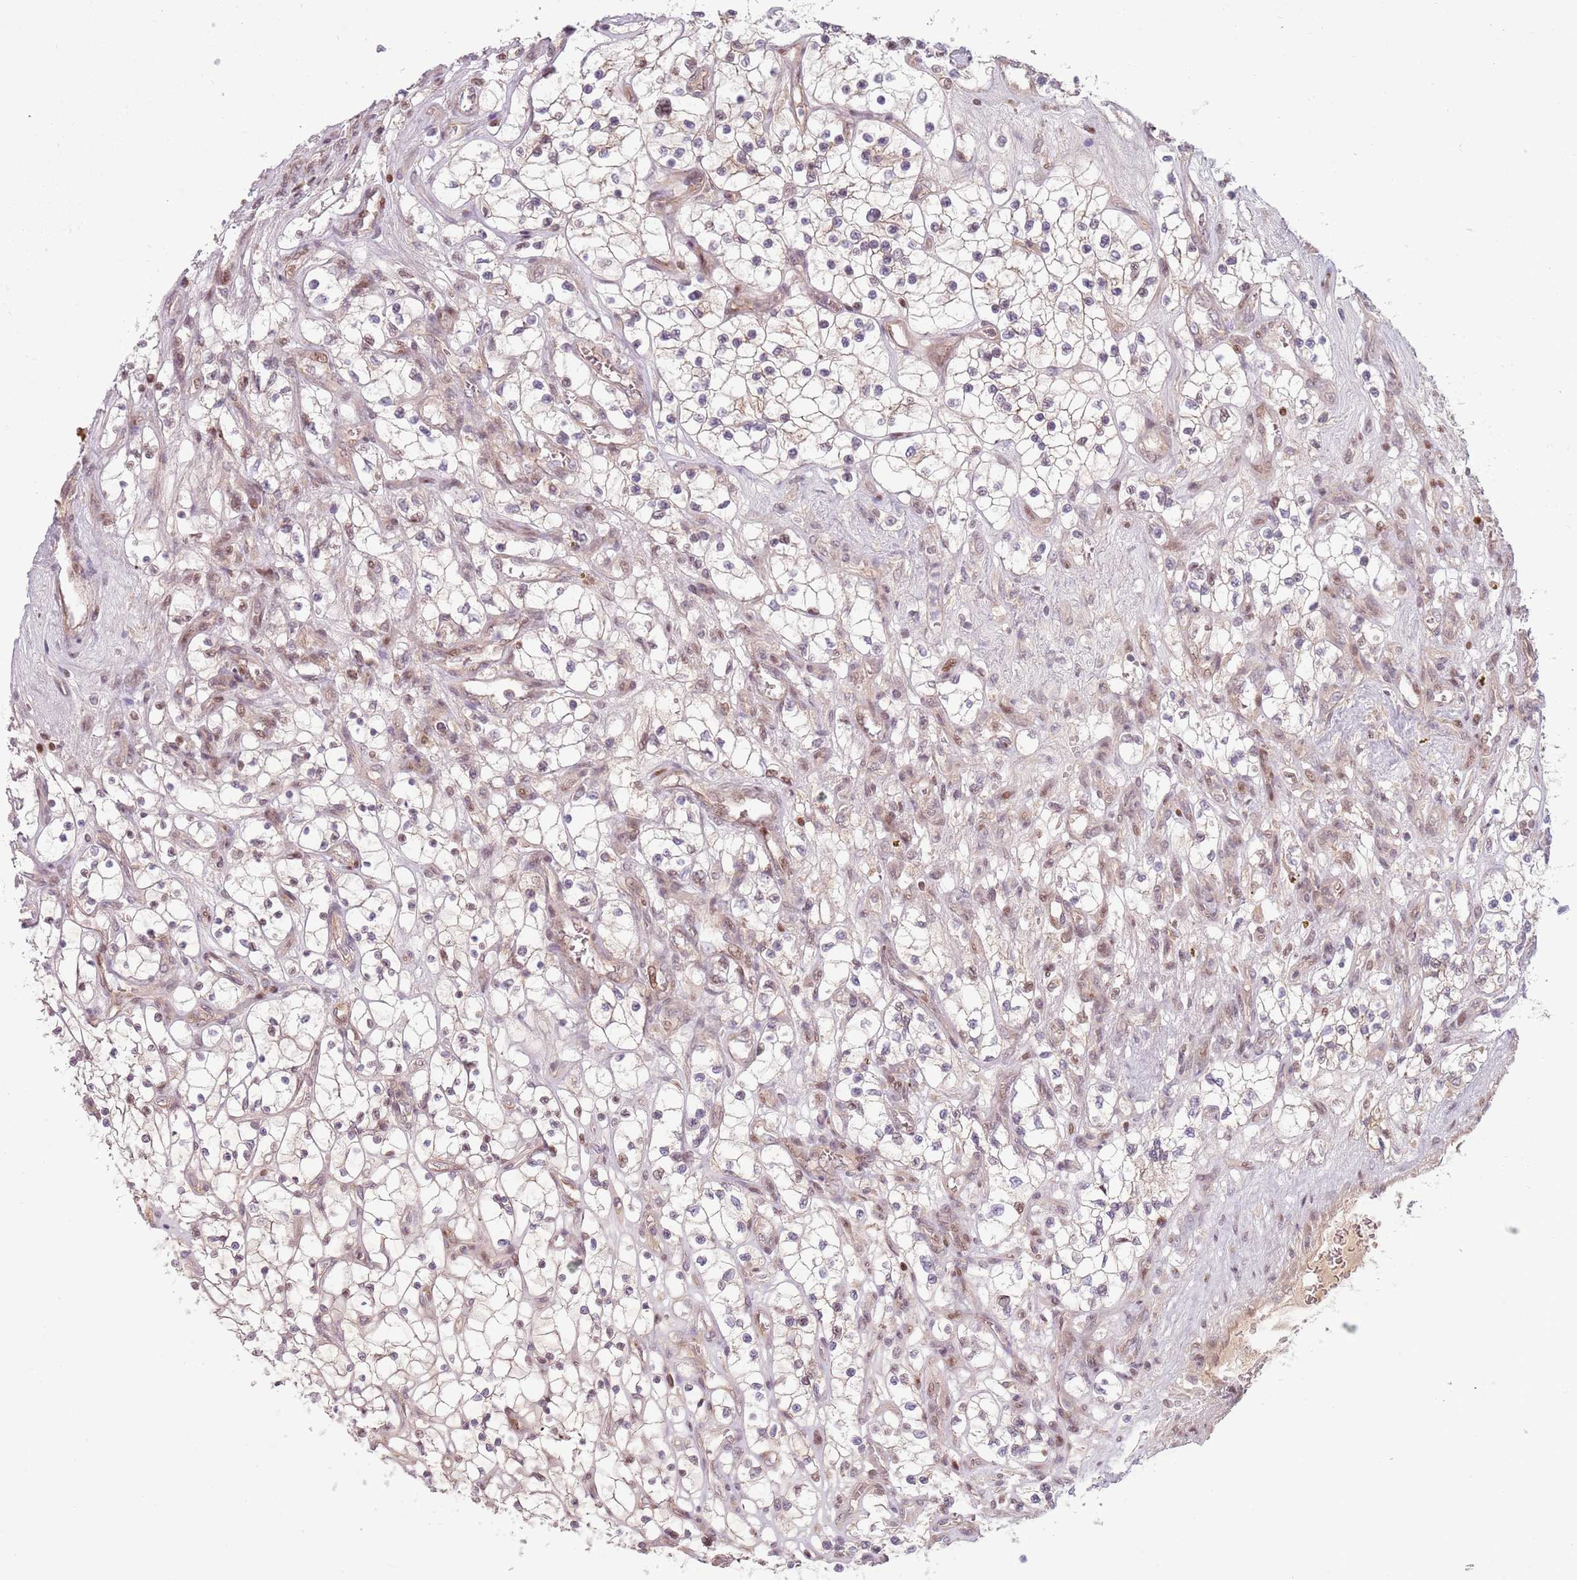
{"staining": {"intensity": "weak", "quantity": "25%-75%", "location": "nuclear"}, "tissue": "renal cancer", "cell_type": "Tumor cells", "image_type": "cancer", "snomed": [{"axis": "morphology", "description": "Adenocarcinoma, NOS"}, {"axis": "topography", "description": "Kidney"}], "caption": "A brown stain highlights weak nuclear staining of a protein in adenocarcinoma (renal) tumor cells.", "gene": "ADGRG1", "patient": {"sex": "female", "age": 69}}